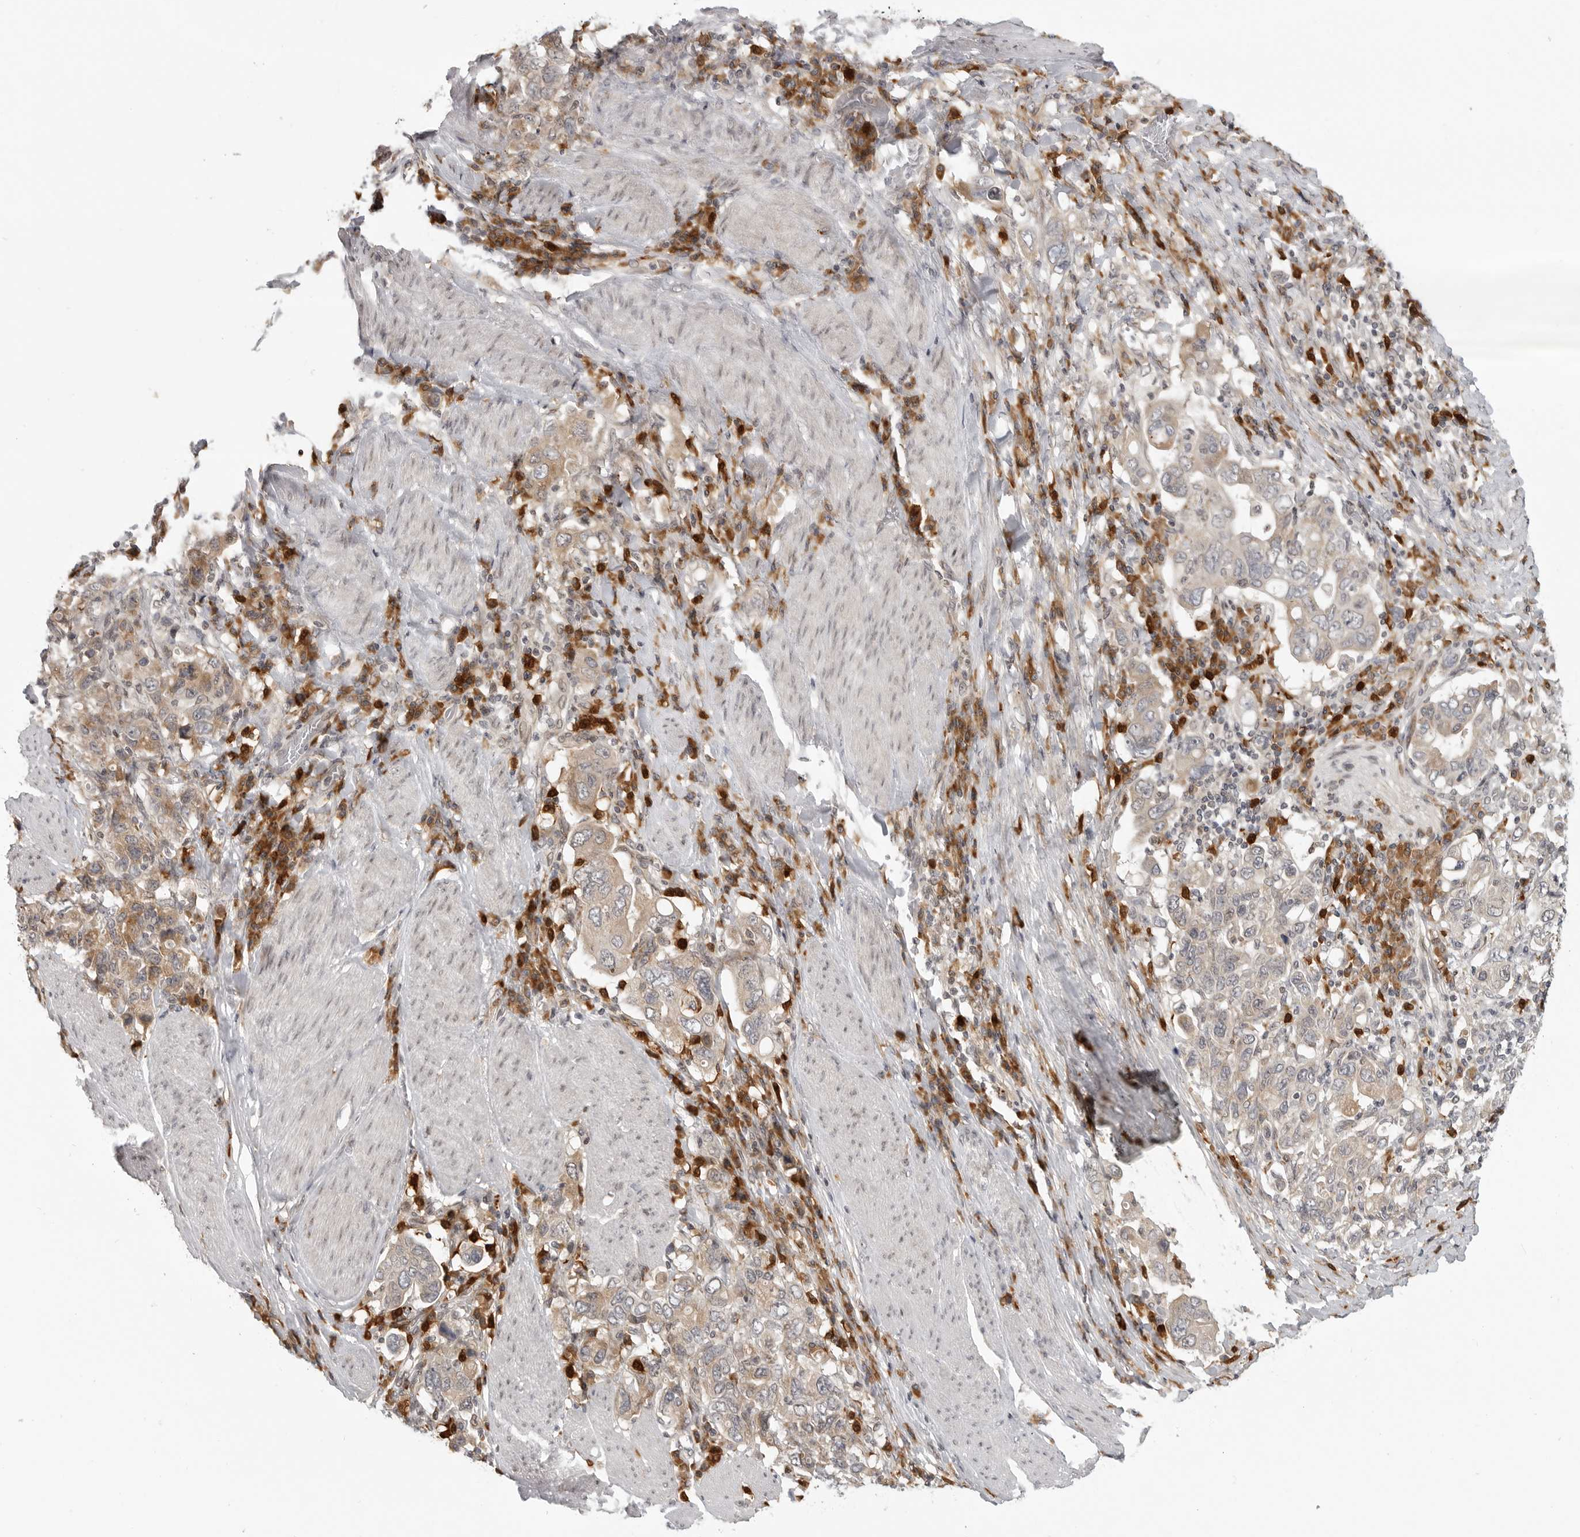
{"staining": {"intensity": "weak", "quantity": "<25%", "location": "cytoplasmic/membranous"}, "tissue": "stomach cancer", "cell_type": "Tumor cells", "image_type": "cancer", "snomed": [{"axis": "morphology", "description": "Adenocarcinoma, NOS"}, {"axis": "topography", "description": "Stomach, upper"}], "caption": "Photomicrograph shows no significant protein expression in tumor cells of stomach adenocarcinoma.", "gene": "CEP295NL", "patient": {"sex": "male", "age": 62}}